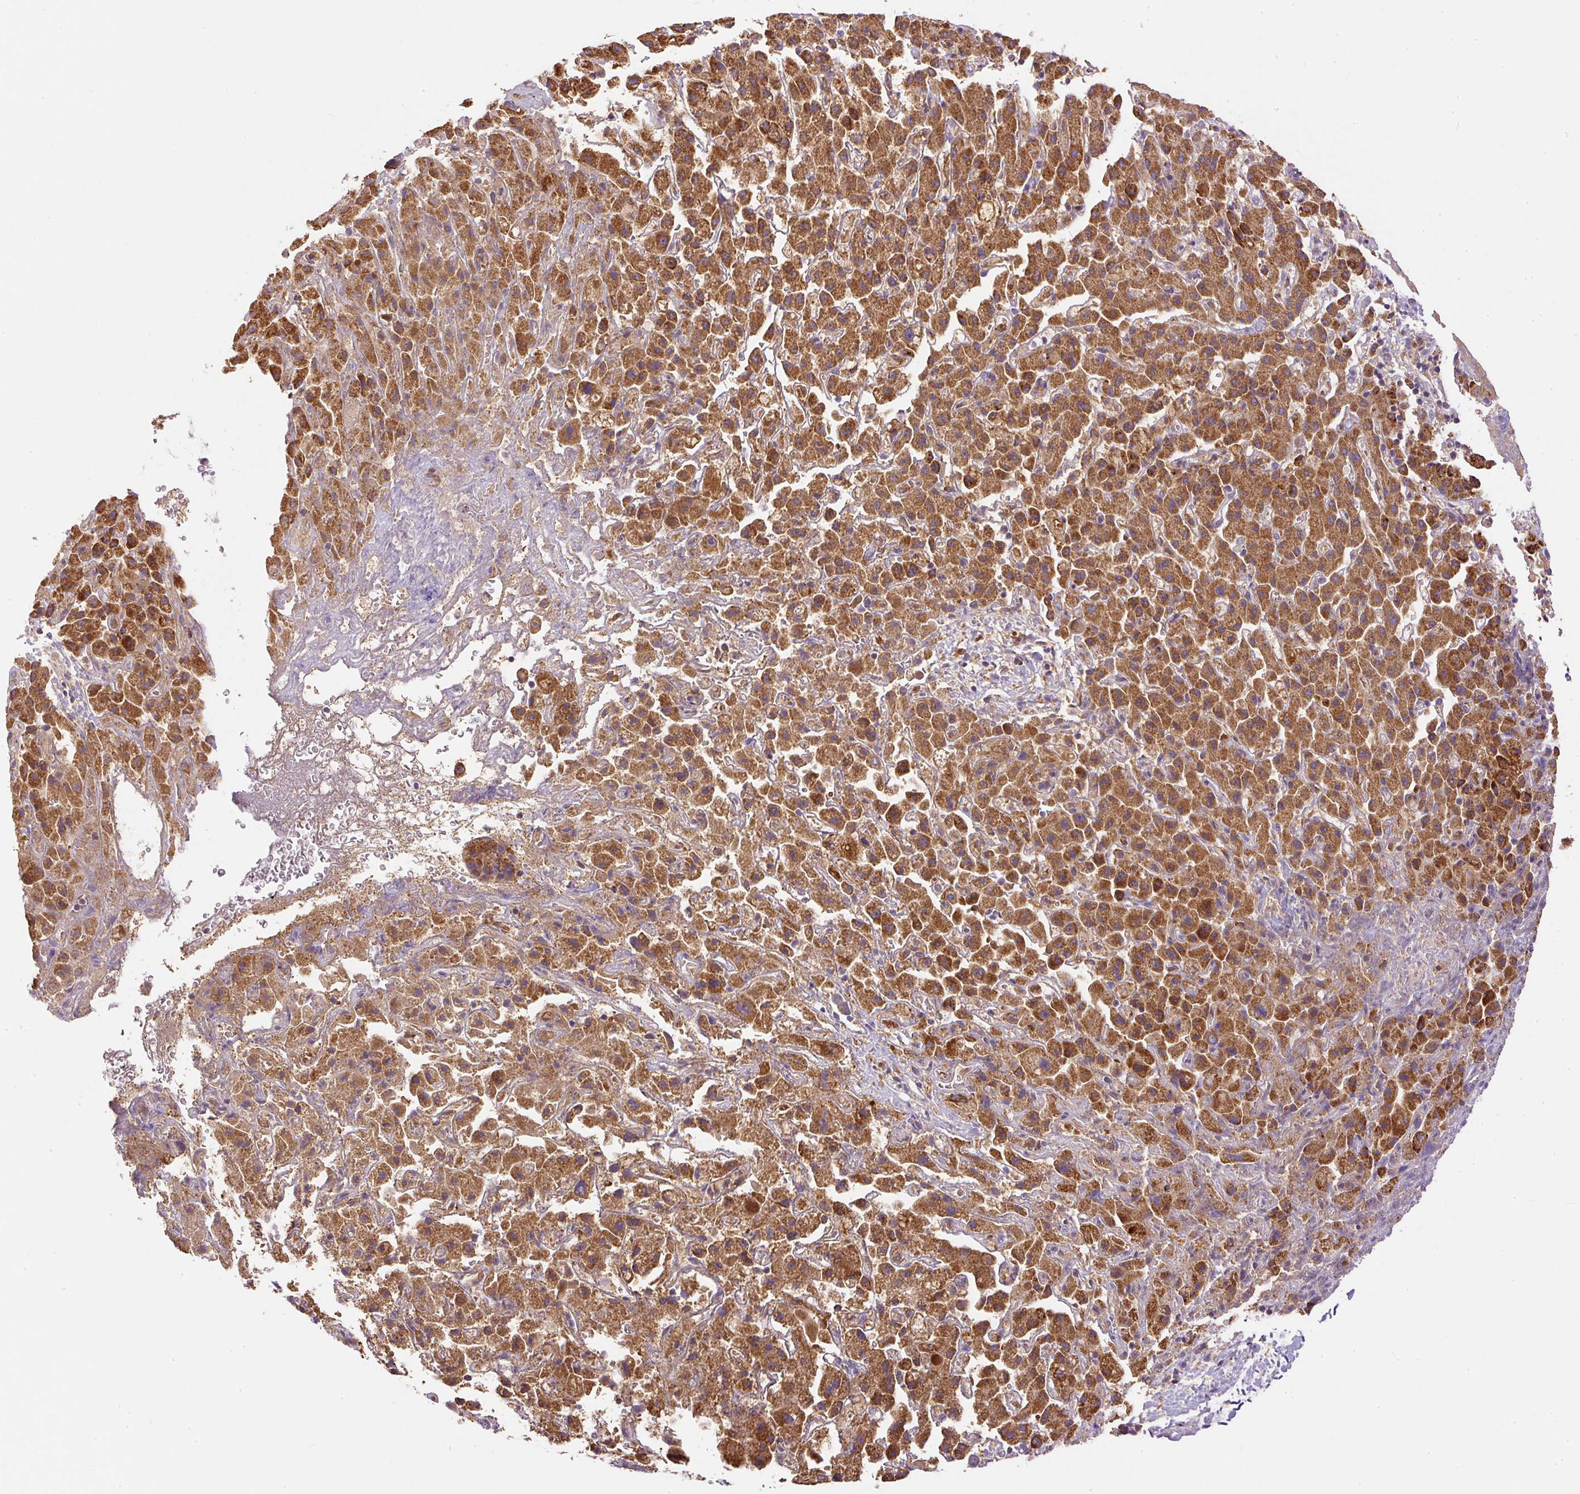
{"staining": {"intensity": "moderate", "quantity": ">75%", "location": "cytoplasmic/membranous"}, "tissue": "liver cancer", "cell_type": "Tumor cells", "image_type": "cancer", "snomed": [{"axis": "morphology", "description": "Cholangiocarcinoma"}, {"axis": "topography", "description": "Liver"}], "caption": "Protein staining reveals moderate cytoplasmic/membranous staining in about >75% of tumor cells in liver cholangiocarcinoma.", "gene": "DAPK1", "patient": {"sex": "female", "age": 52}}